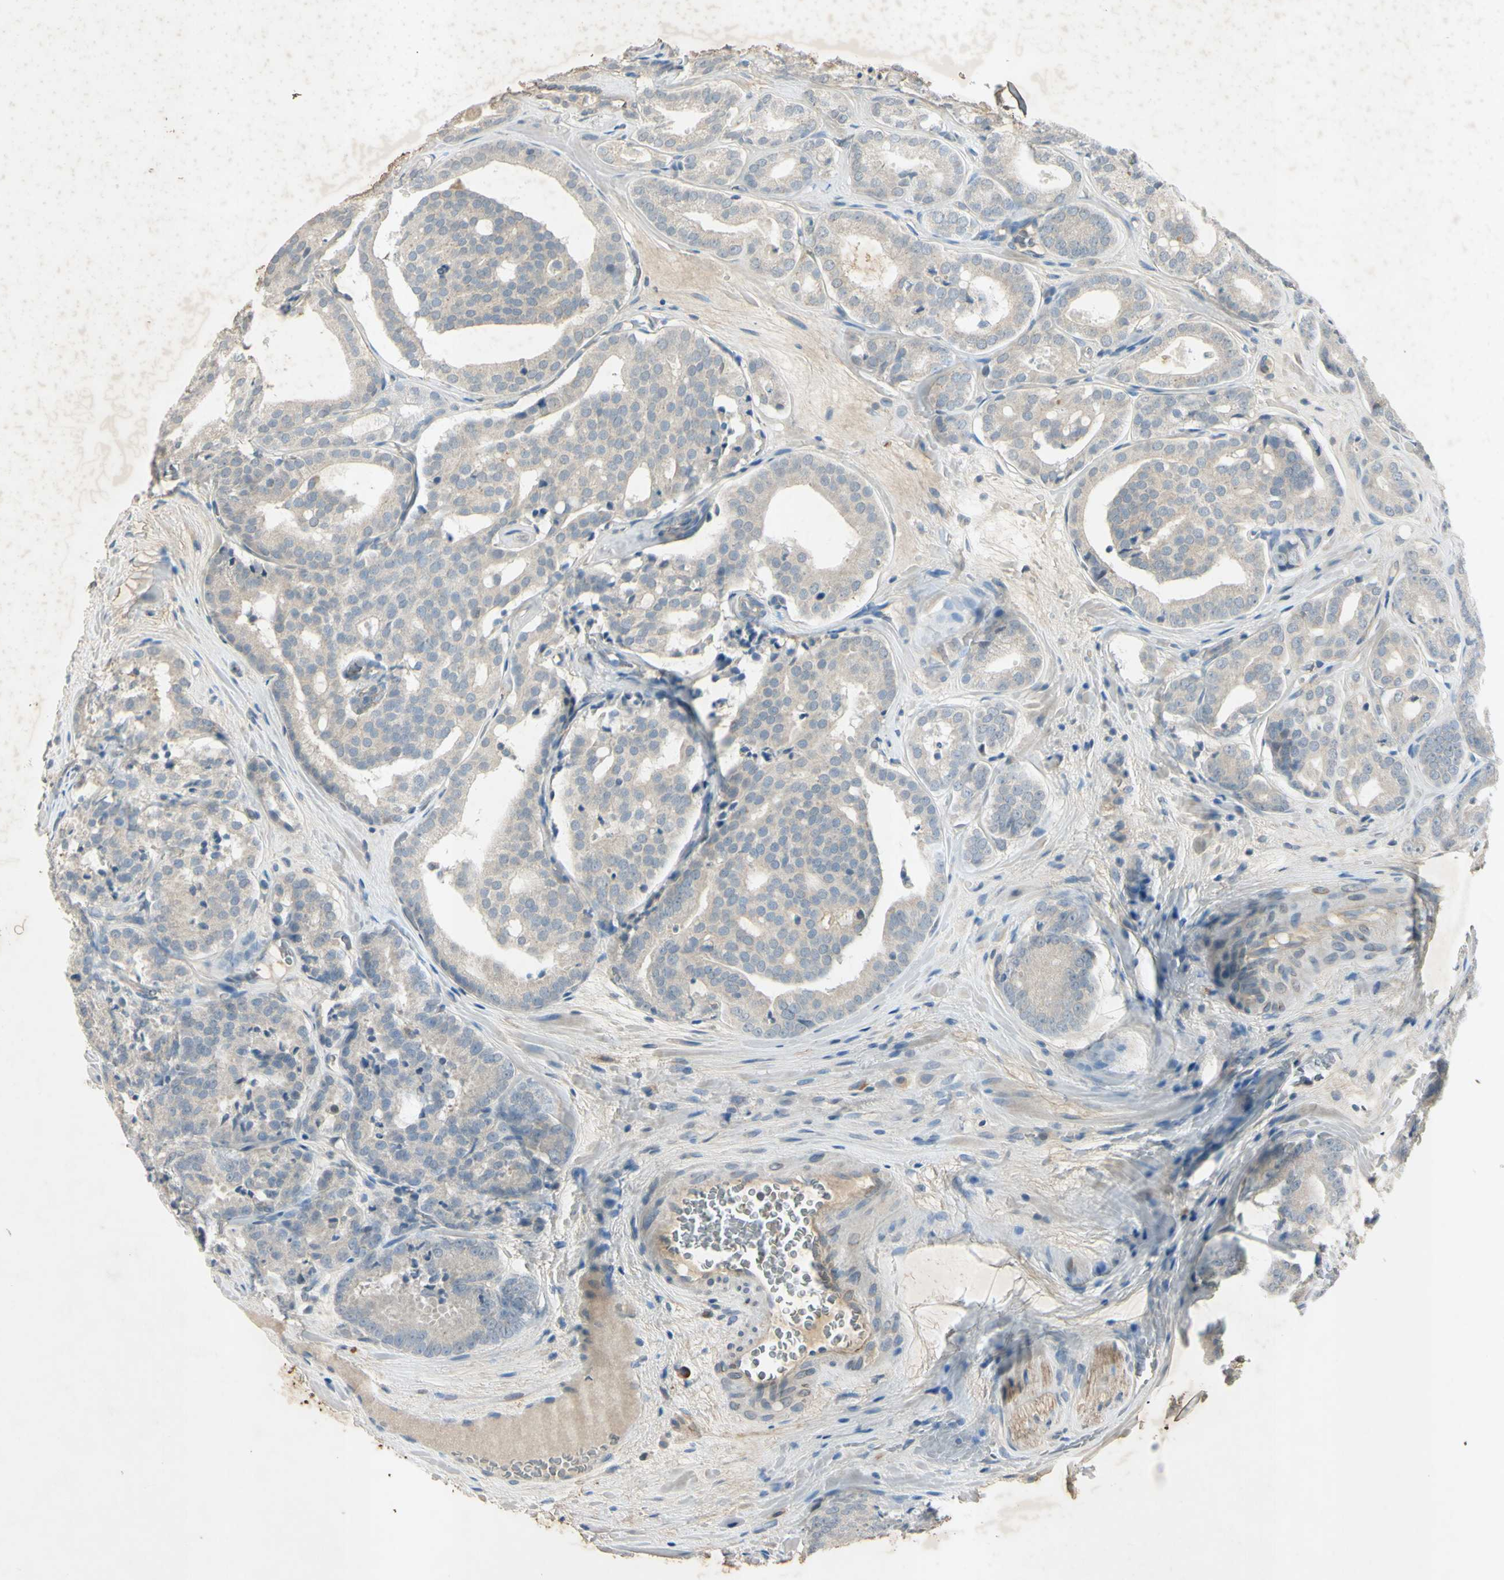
{"staining": {"intensity": "weak", "quantity": "25%-75%", "location": "cytoplasmic/membranous"}, "tissue": "prostate cancer", "cell_type": "Tumor cells", "image_type": "cancer", "snomed": [{"axis": "morphology", "description": "Adenocarcinoma, High grade"}, {"axis": "topography", "description": "Prostate"}], "caption": "IHC (DAB) staining of prostate high-grade adenocarcinoma exhibits weak cytoplasmic/membranous protein positivity in about 25%-75% of tumor cells.", "gene": "AATK", "patient": {"sex": "male", "age": 64}}